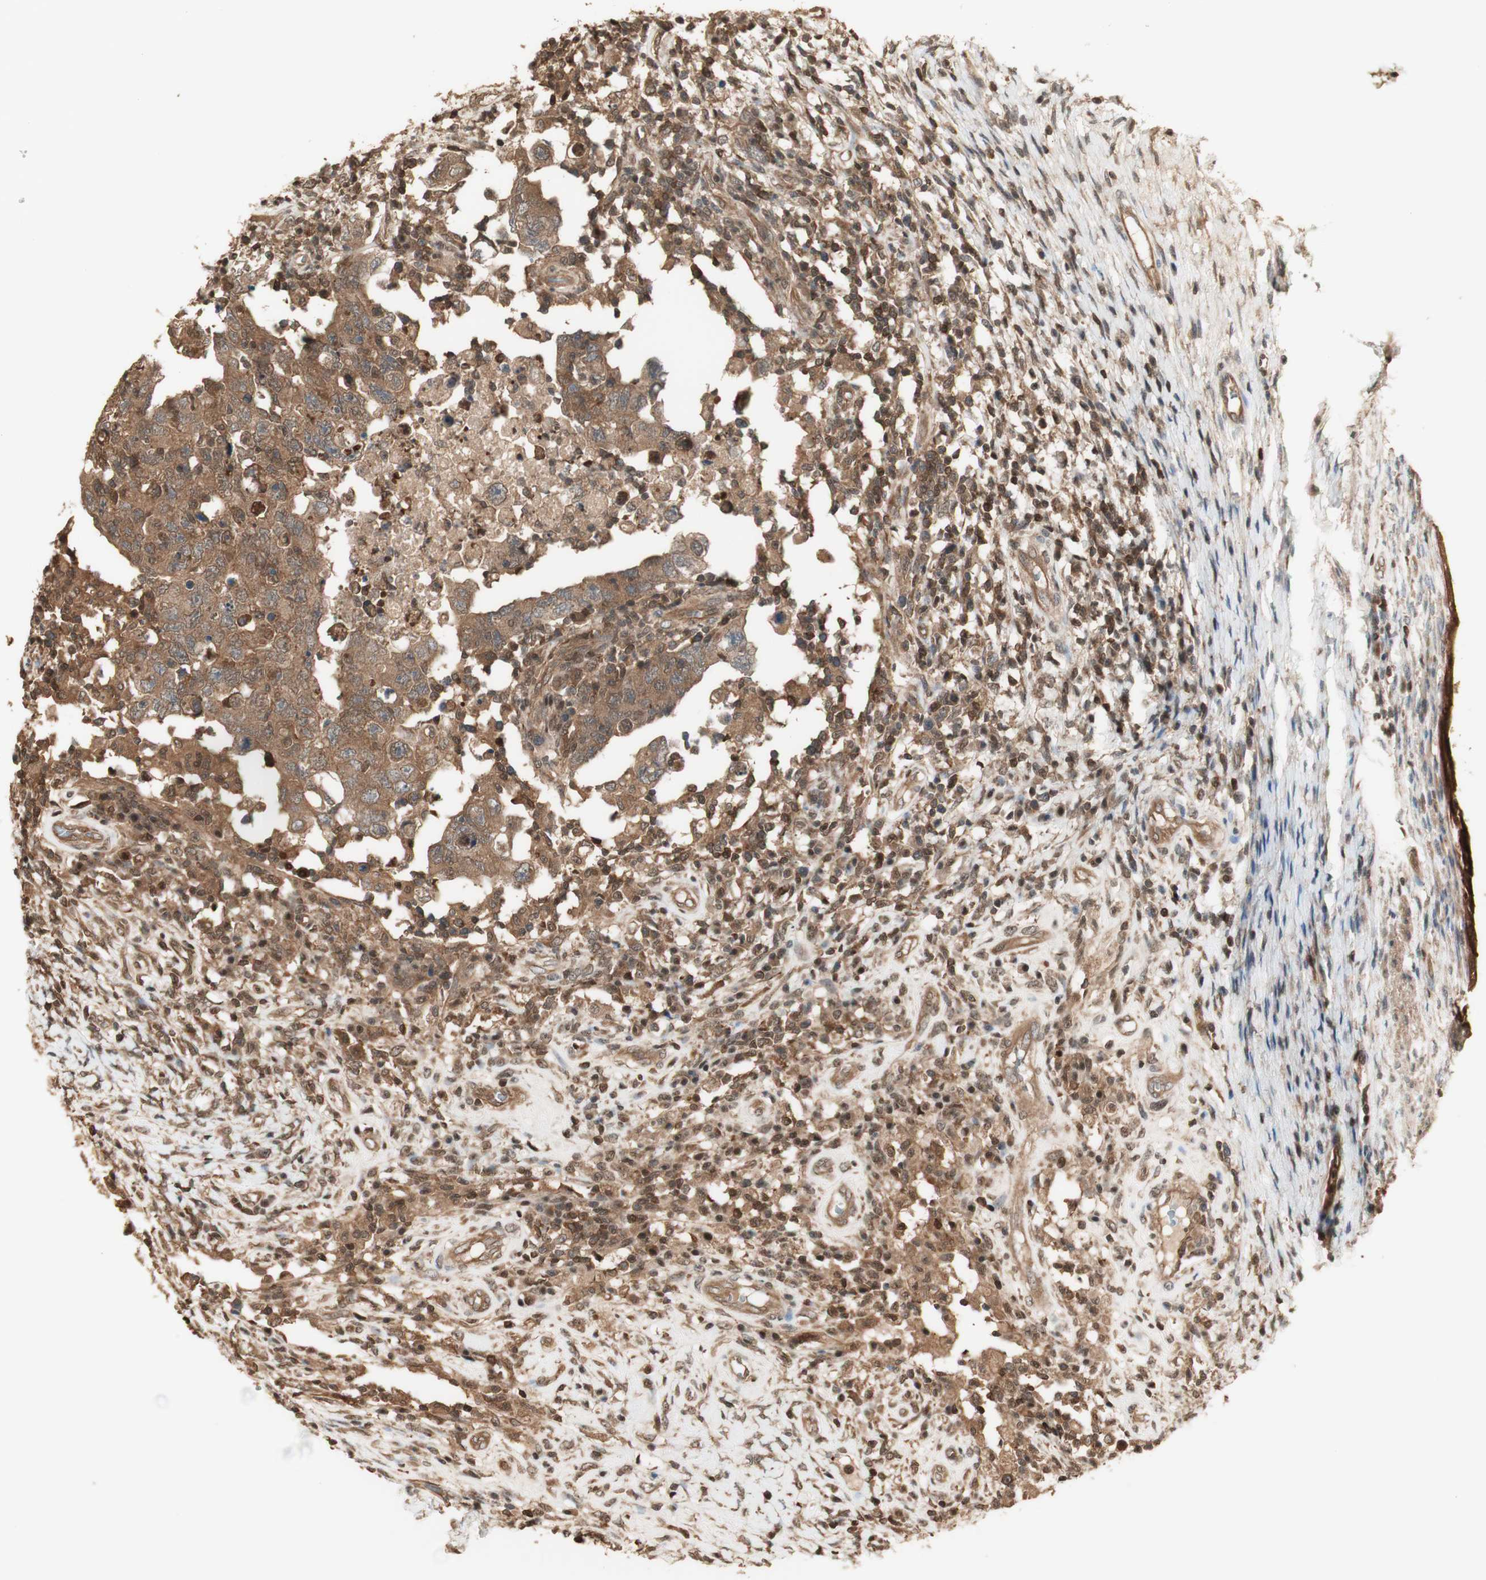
{"staining": {"intensity": "moderate", "quantity": ">75%", "location": "cytoplasmic/membranous"}, "tissue": "testis cancer", "cell_type": "Tumor cells", "image_type": "cancer", "snomed": [{"axis": "morphology", "description": "Carcinoma, Embryonal, NOS"}, {"axis": "topography", "description": "Testis"}], "caption": "This is an image of immunohistochemistry staining of testis cancer (embryonal carcinoma), which shows moderate expression in the cytoplasmic/membranous of tumor cells.", "gene": "YWHAB", "patient": {"sex": "male", "age": 26}}